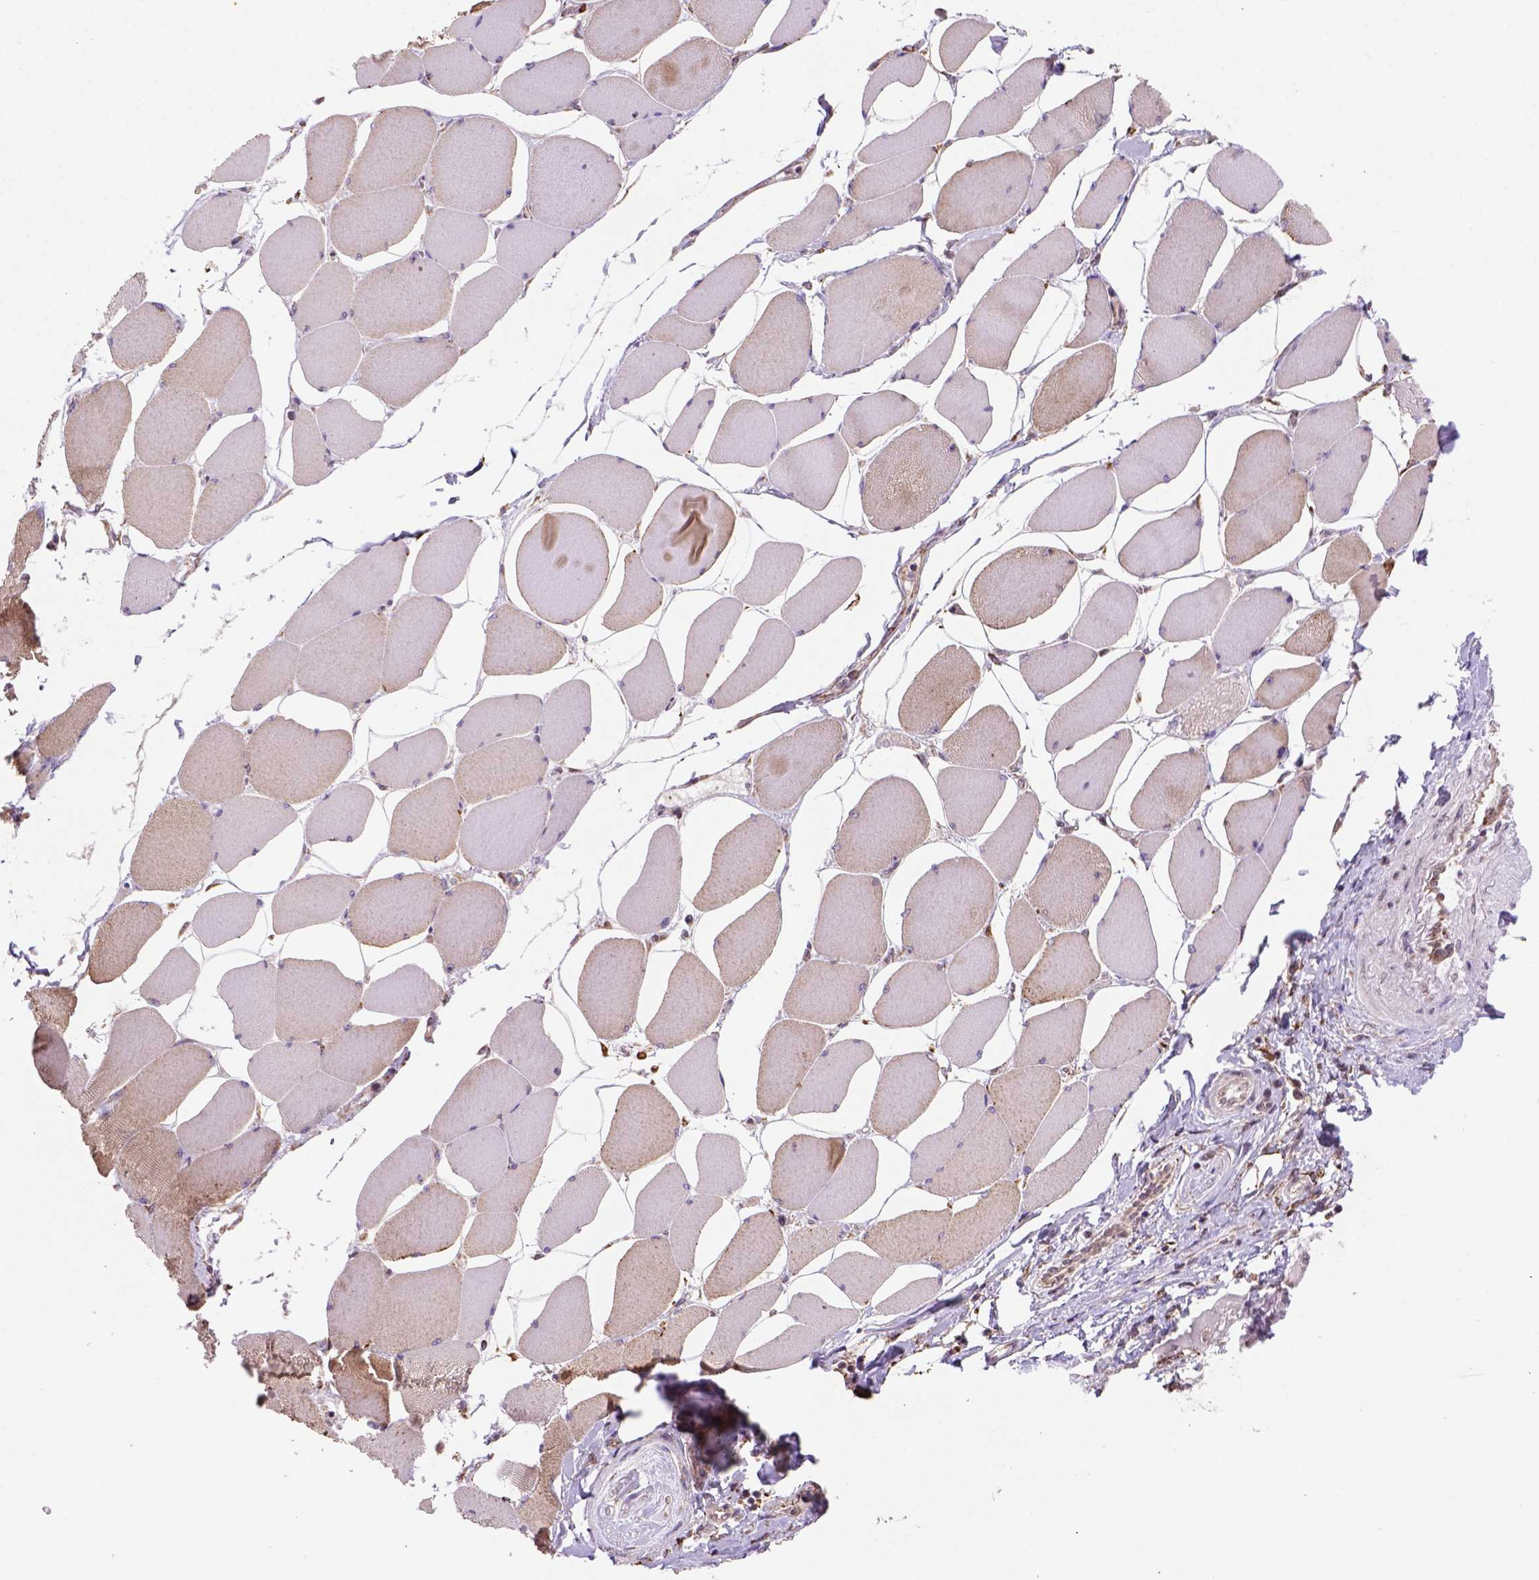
{"staining": {"intensity": "moderate", "quantity": "25%-75%", "location": "cytoplasmic/membranous"}, "tissue": "skeletal muscle", "cell_type": "Myocytes", "image_type": "normal", "snomed": [{"axis": "morphology", "description": "Normal tissue, NOS"}, {"axis": "topography", "description": "Skeletal muscle"}], "caption": "A medium amount of moderate cytoplasmic/membranous positivity is appreciated in about 25%-75% of myocytes in normal skeletal muscle. The protein is stained brown, and the nuclei are stained in blue (DAB (3,3'-diaminobenzidine) IHC with brightfield microscopy, high magnification).", "gene": "FZD7", "patient": {"sex": "female", "age": 75}}